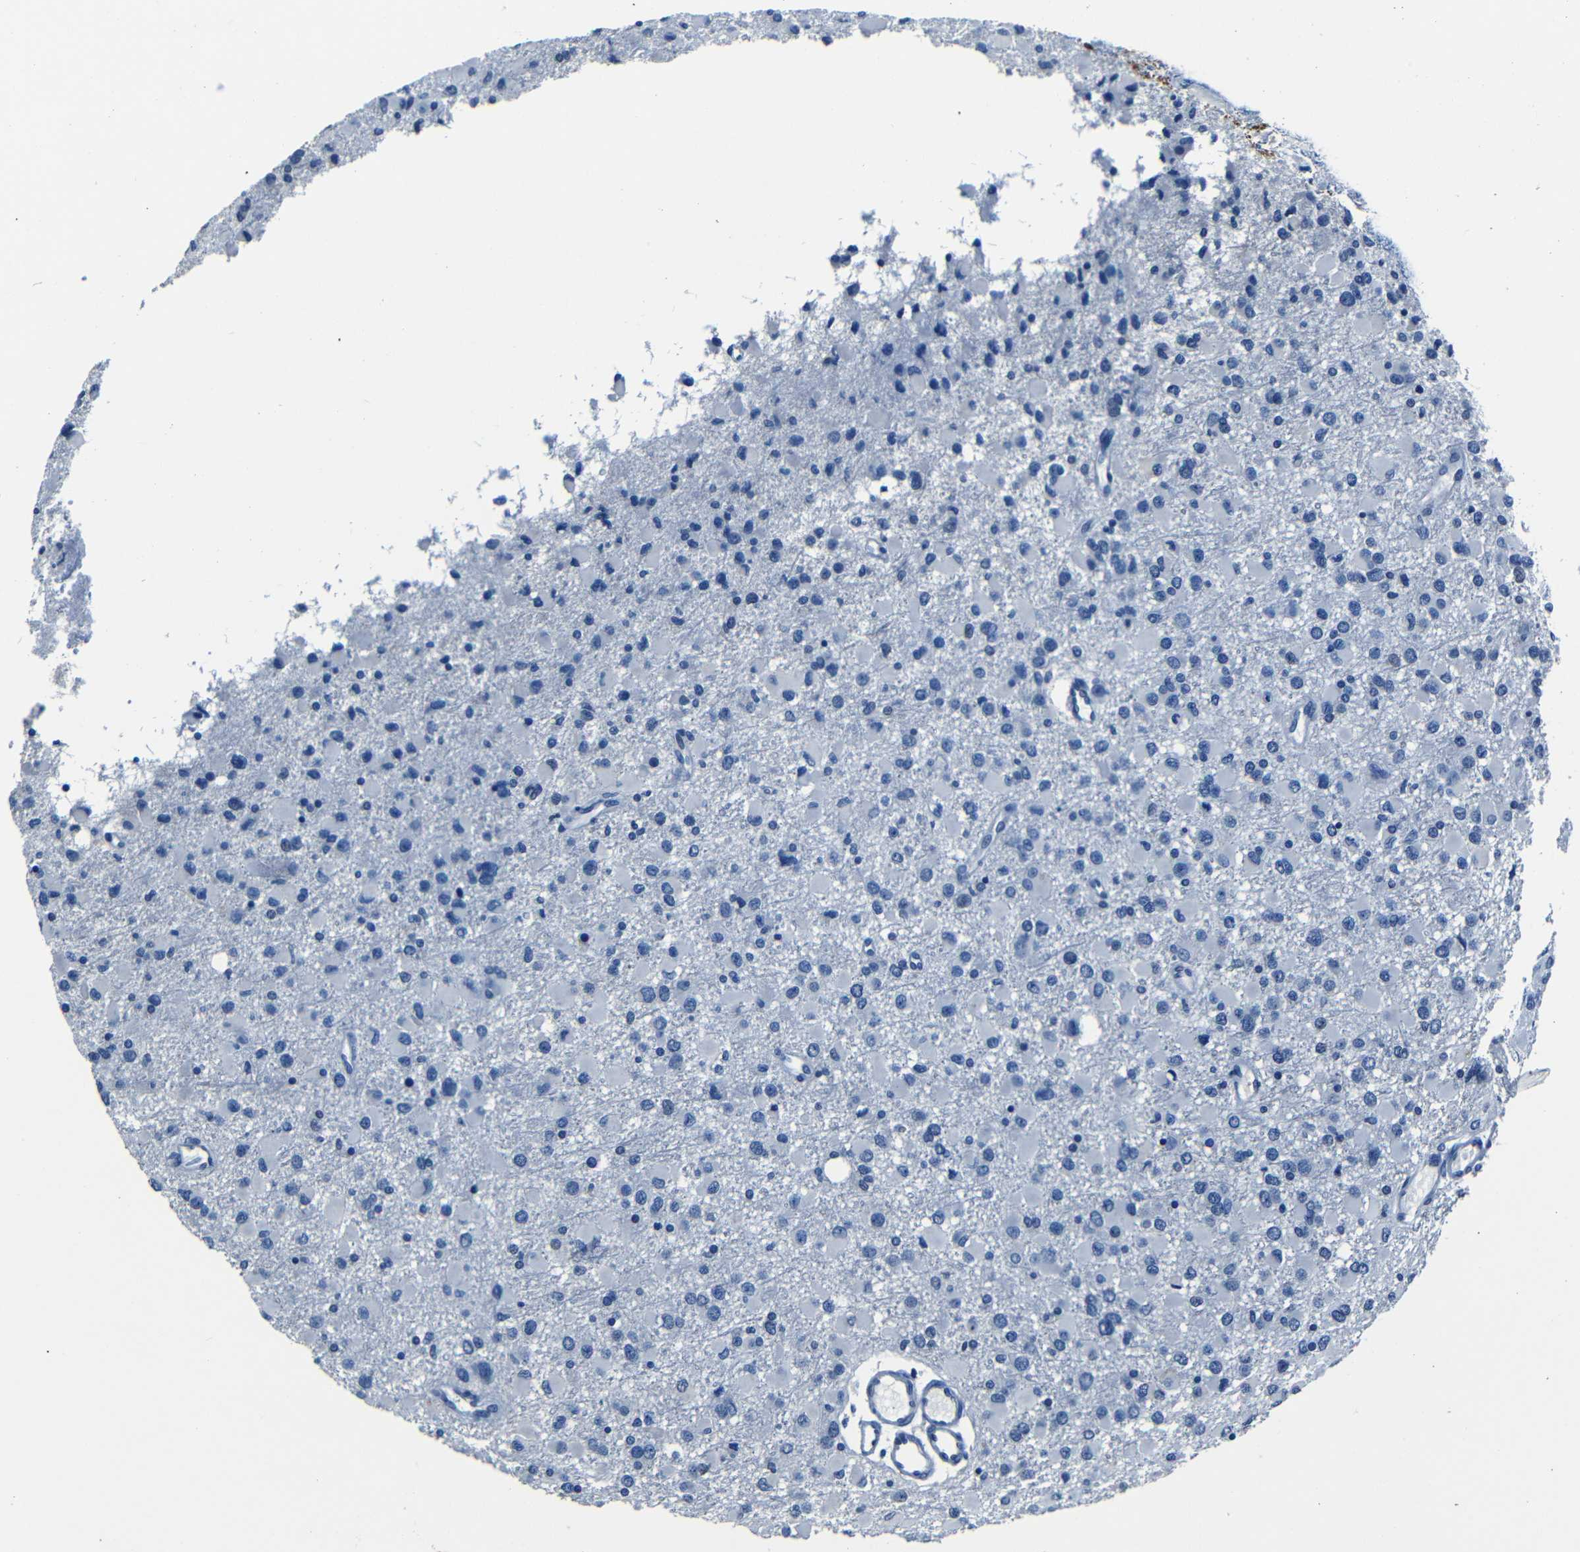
{"staining": {"intensity": "negative", "quantity": "none", "location": "none"}, "tissue": "glioma", "cell_type": "Tumor cells", "image_type": "cancer", "snomed": [{"axis": "morphology", "description": "Glioma, malignant, Low grade"}, {"axis": "topography", "description": "Brain"}], "caption": "Histopathology image shows no protein expression in tumor cells of glioma tissue.", "gene": "NCMAP", "patient": {"sex": "male", "age": 42}}